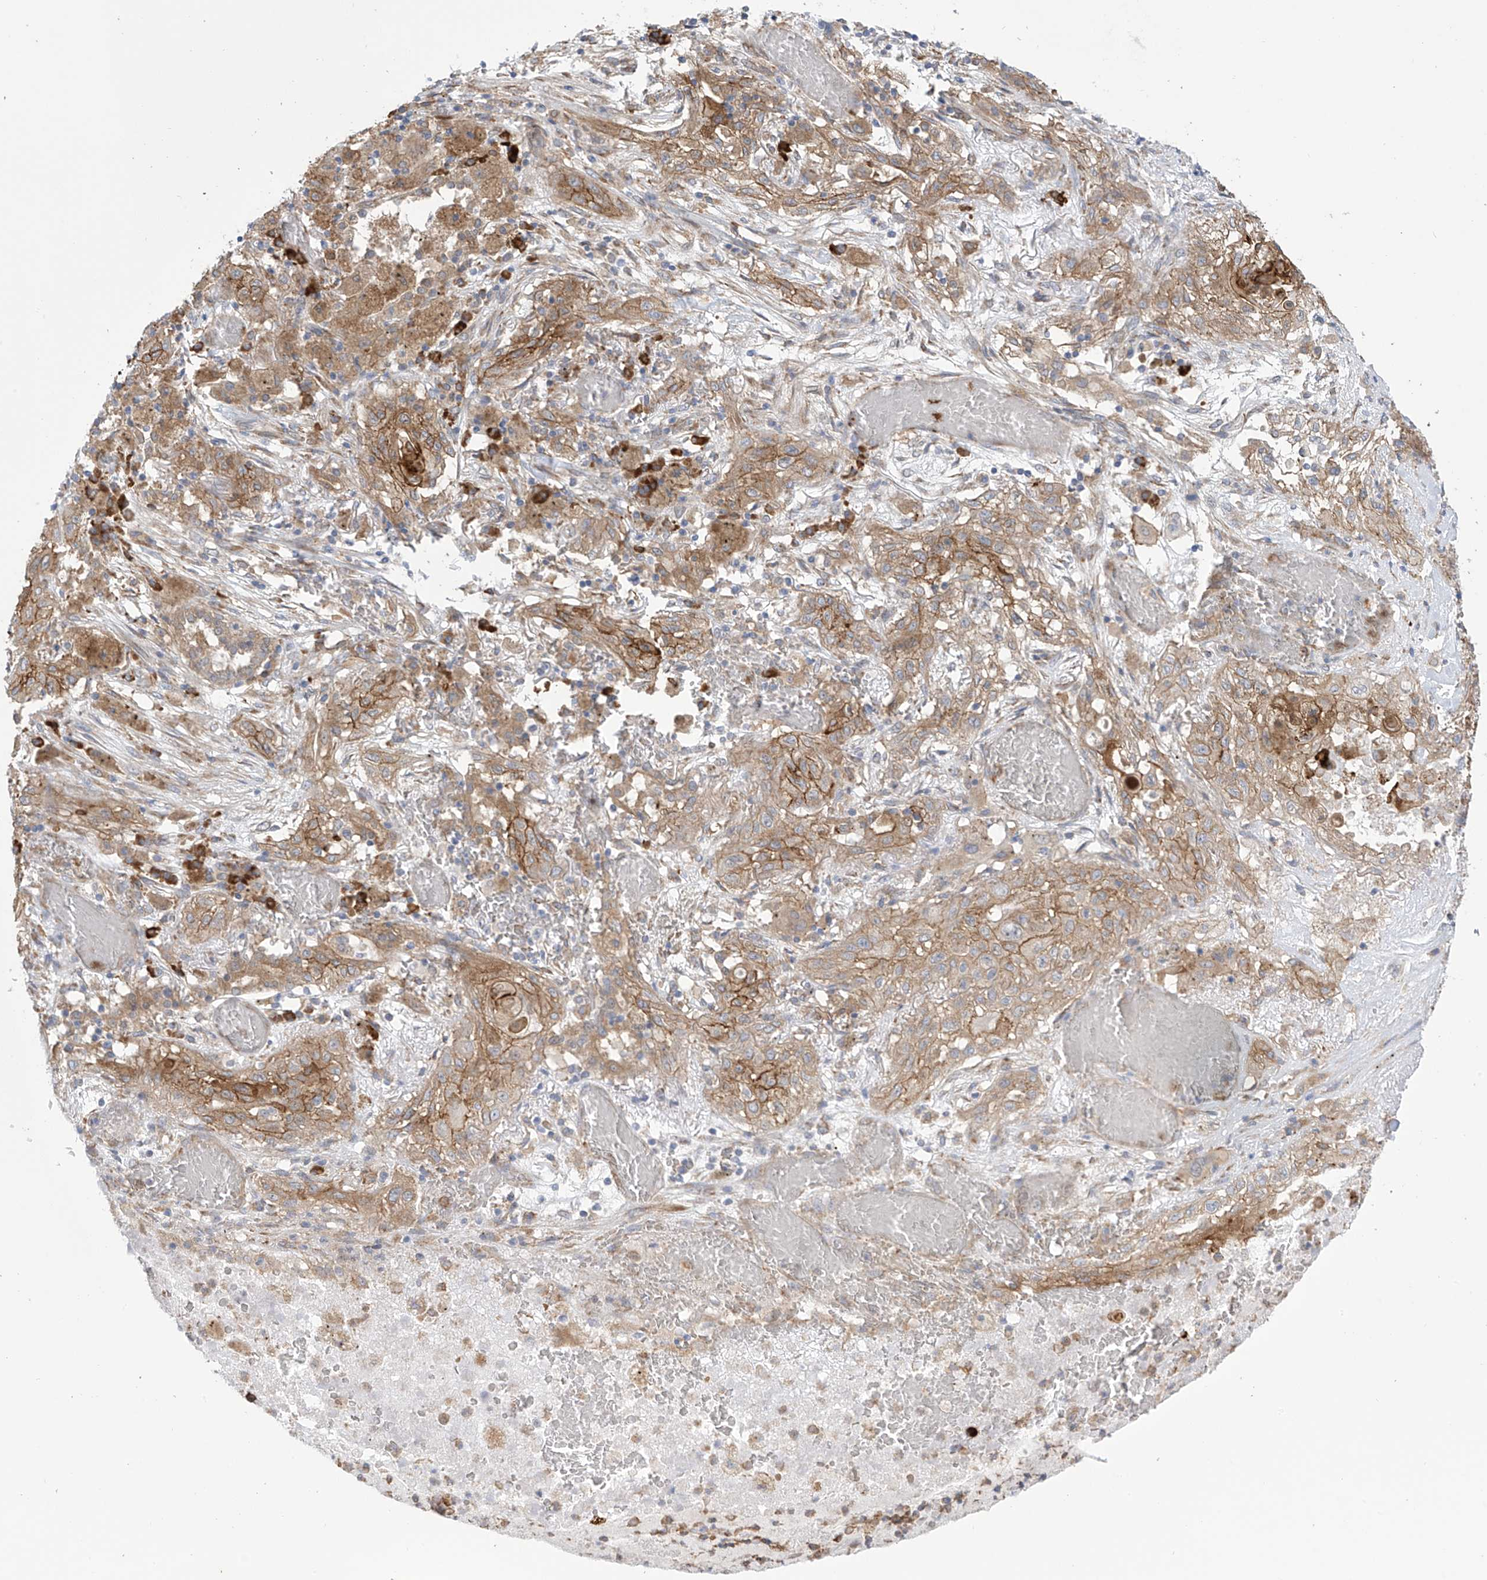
{"staining": {"intensity": "moderate", "quantity": ">75%", "location": "cytoplasmic/membranous"}, "tissue": "lung cancer", "cell_type": "Tumor cells", "image_type": "cancer", "snomed": [{"axis": "morphology", "description": "Squamous cell carcinoma, NOS"}, {"axis": "topography", "description": "Lung"}], "caption": "Immunohistochemical staining of lung squamous cell carcinoma exhibits medium levels of moderate cytoplasmic/membranous protein expression in approximately >75% of tumor cells.", "gene": "KIAA1522", "patient": {"sex": "female", "age": 47}}